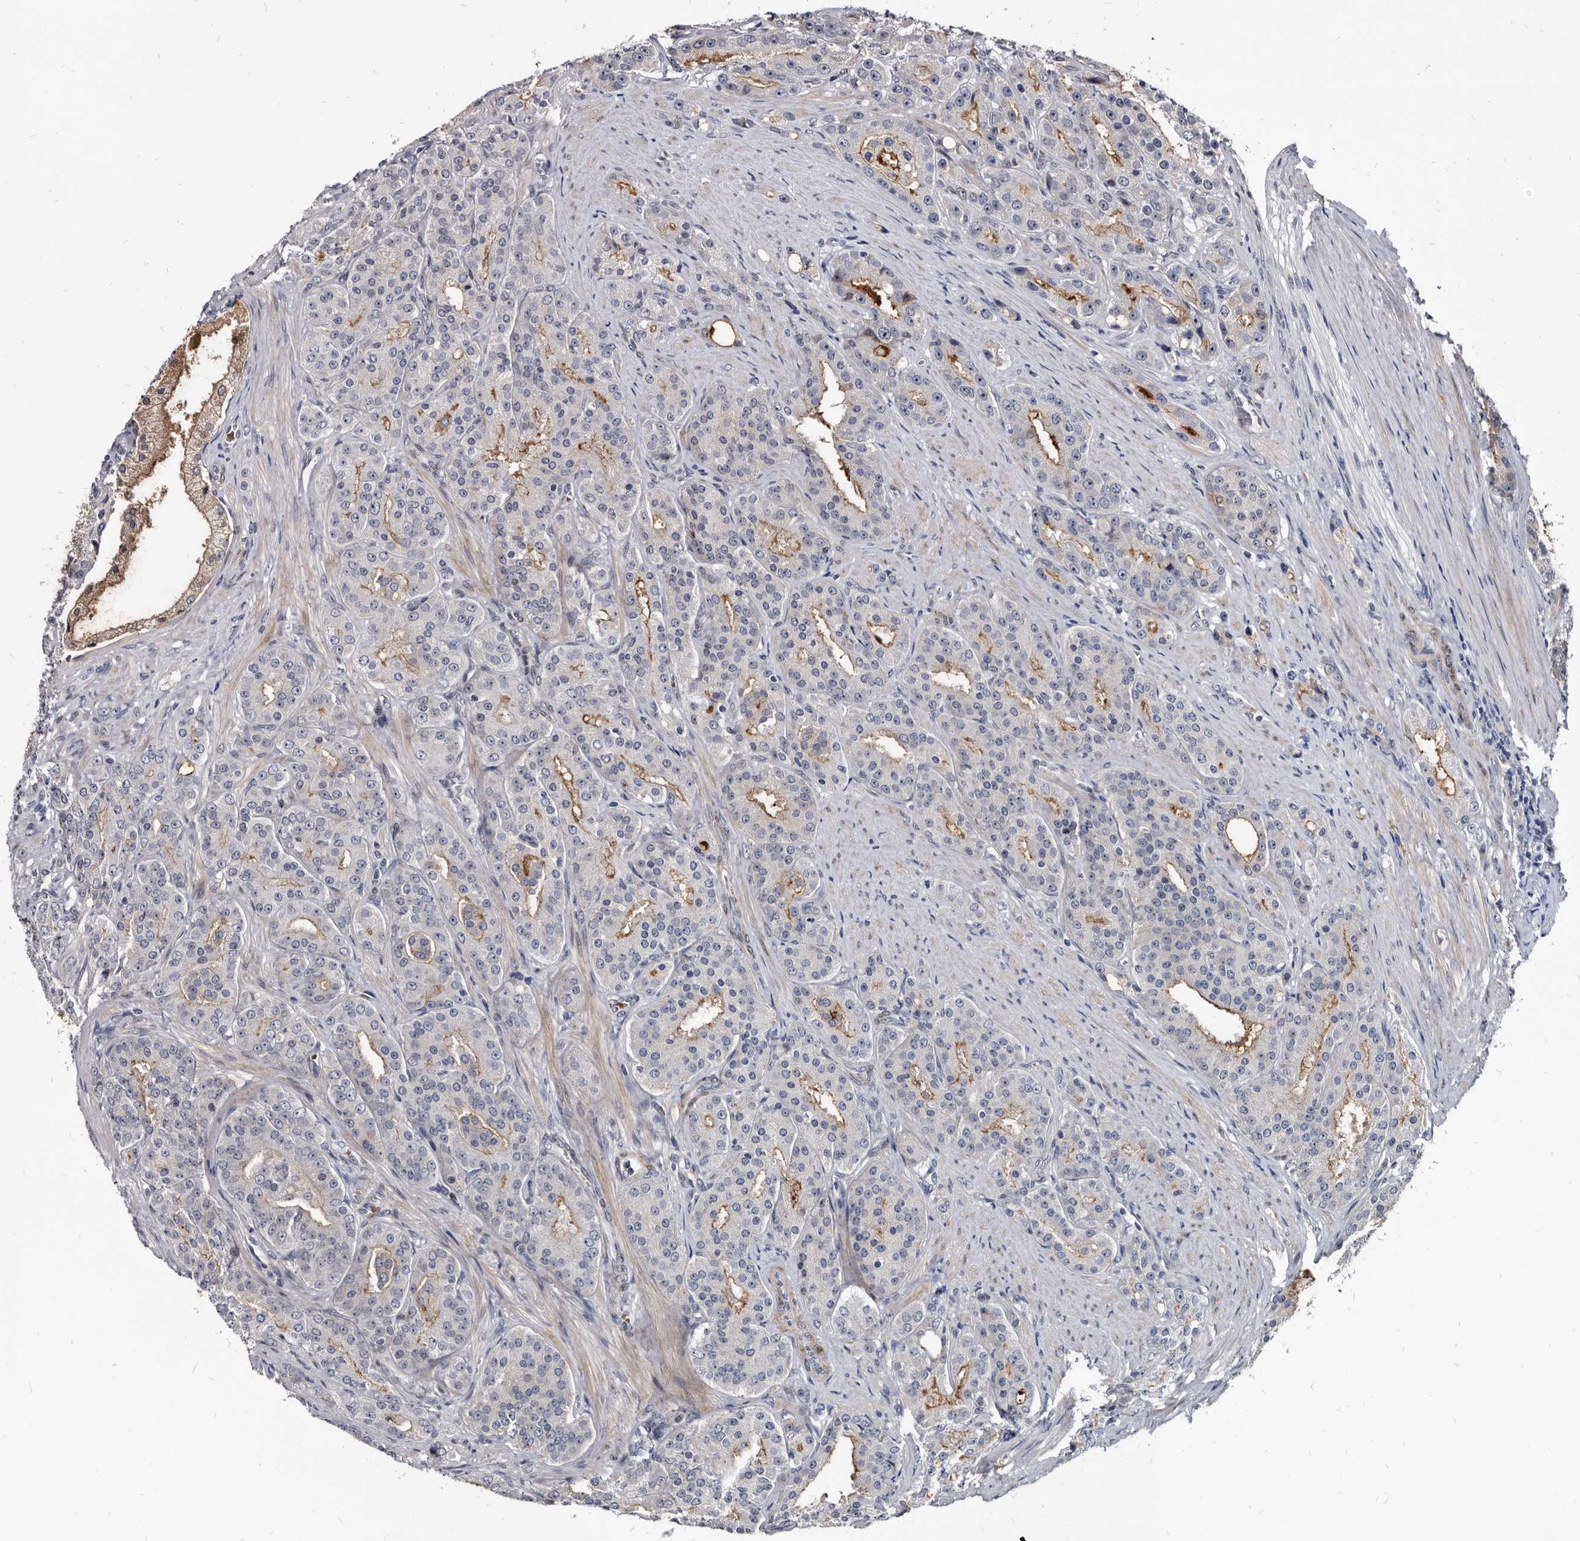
{"staining": {"intensity": "moderate", "quantity": "25%-75%", "location": "cytoplasmic/membranous"}, "tissue": "prostate cancer", "cell_type": "Tumor cells", "image_type": "cancer", "snomed": [{"axis": "morphology", "description": "Adenocarcinoma, High grade"}, {"axis": "topography", "description": "Prostate"}], "caption": "Brown immunohistochemical staining in prostate adenocarcinoma (high-grade) shows moderate cytoplasmic/membranous positivity in about 25%-75% of tumor cells.", "gene": "PRSS8", "patient": {"sex": "male", "age": 60}}